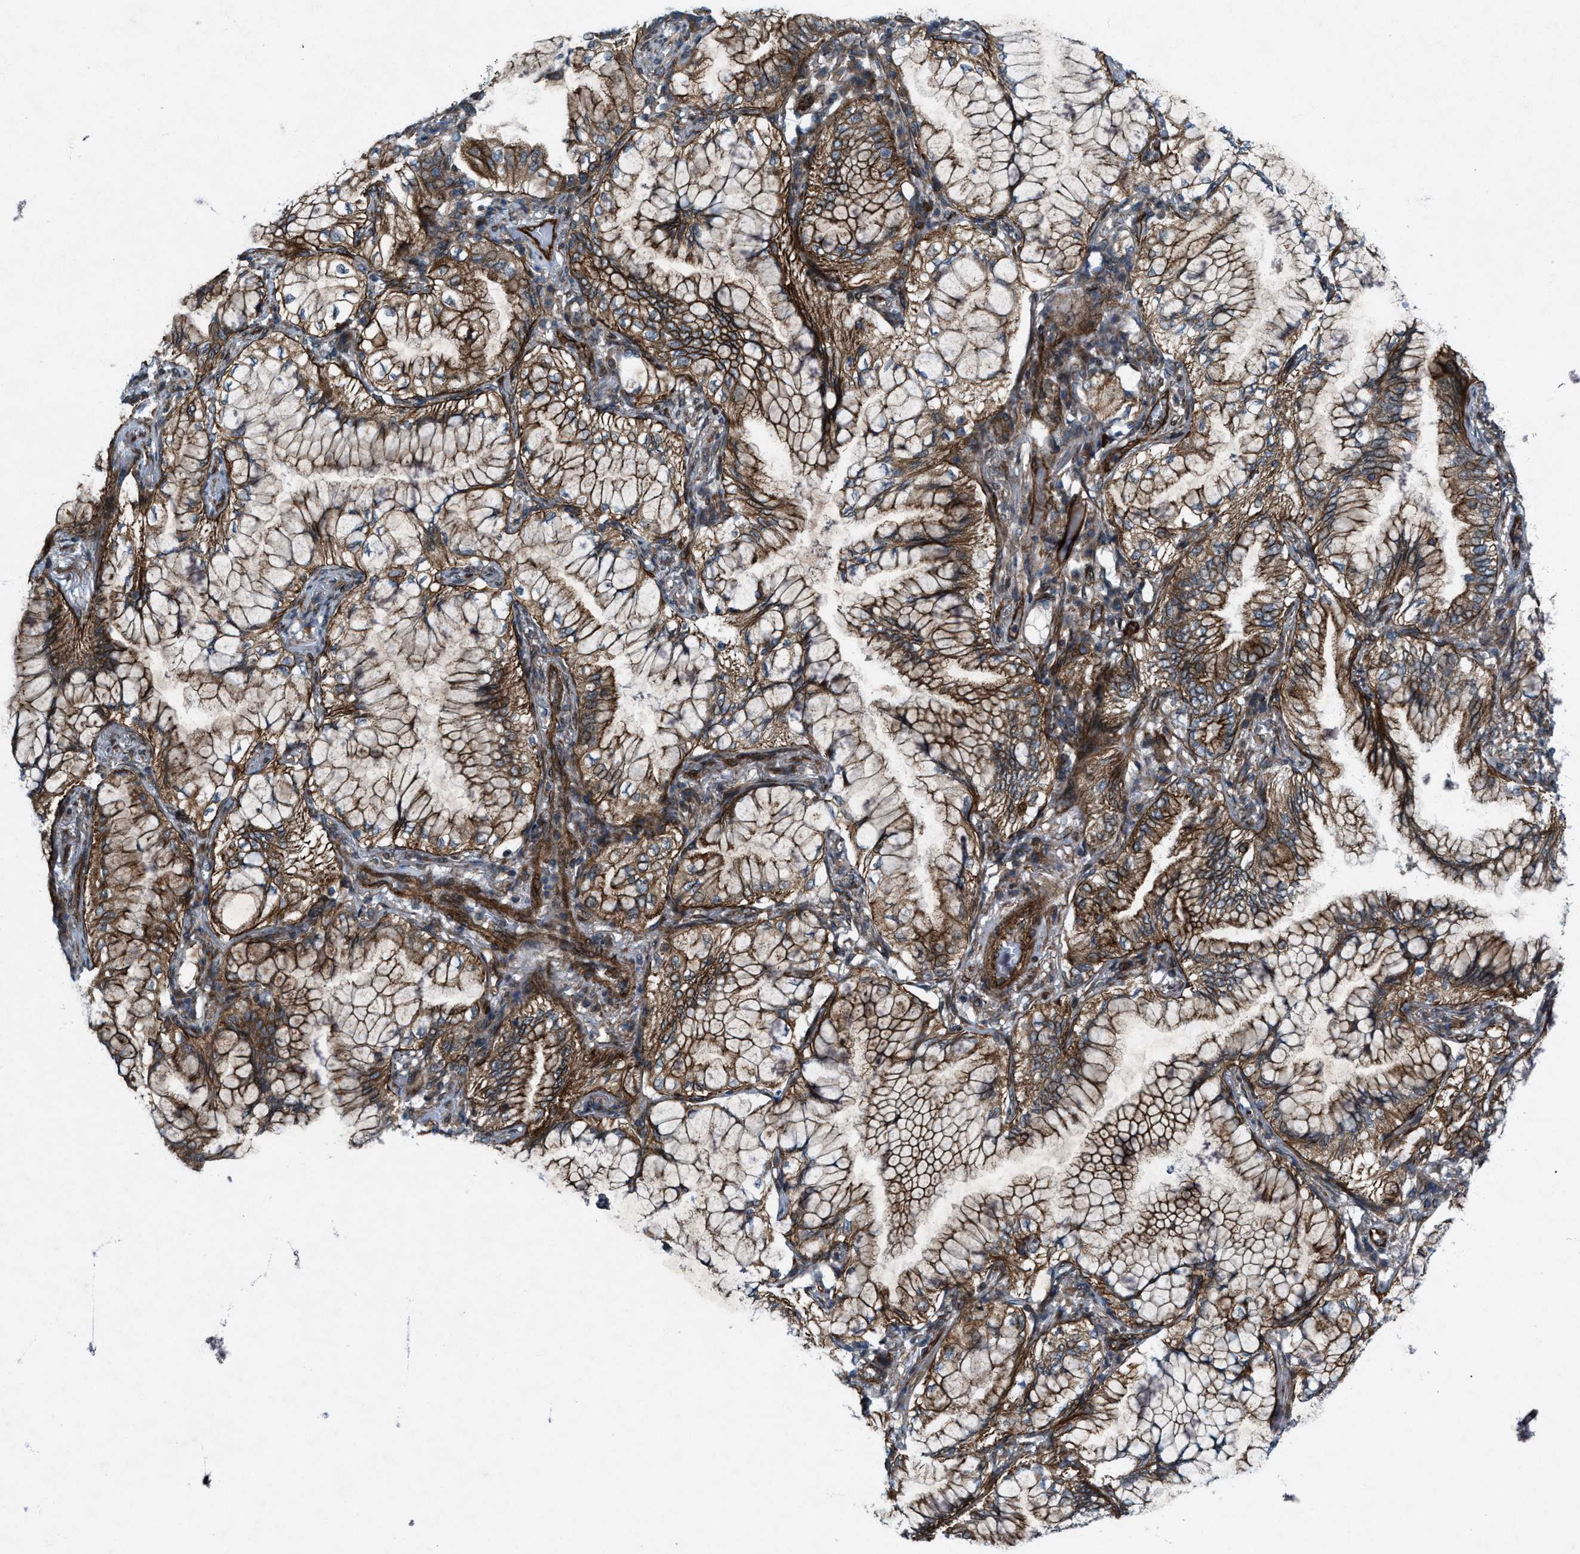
{"staining": {"intensity": "moderate", "quantity": ">75%", "location": "cytoplasmic/membranous"}, "tissue": "lung cancer", "cell_type": "Tumor cells", "image_type": "cancer", "snomed": [{"axis": "morphology", "description": "Adenocarcinoma, NOS"}, {"axis": "topography", "description": "Lung"}], "caption": "IHC histopathology image of neoplastic tissue: lung cancer stained using immunohistochemistry exhibits medium levels of moderate protein expression localized specifically in the cytoplasmic/membranous of tumor cells, appearing as a cytoplasmic/membranous brown color.", "gene": "URGCP", "patient": {"sex": "female", "age": 70}}